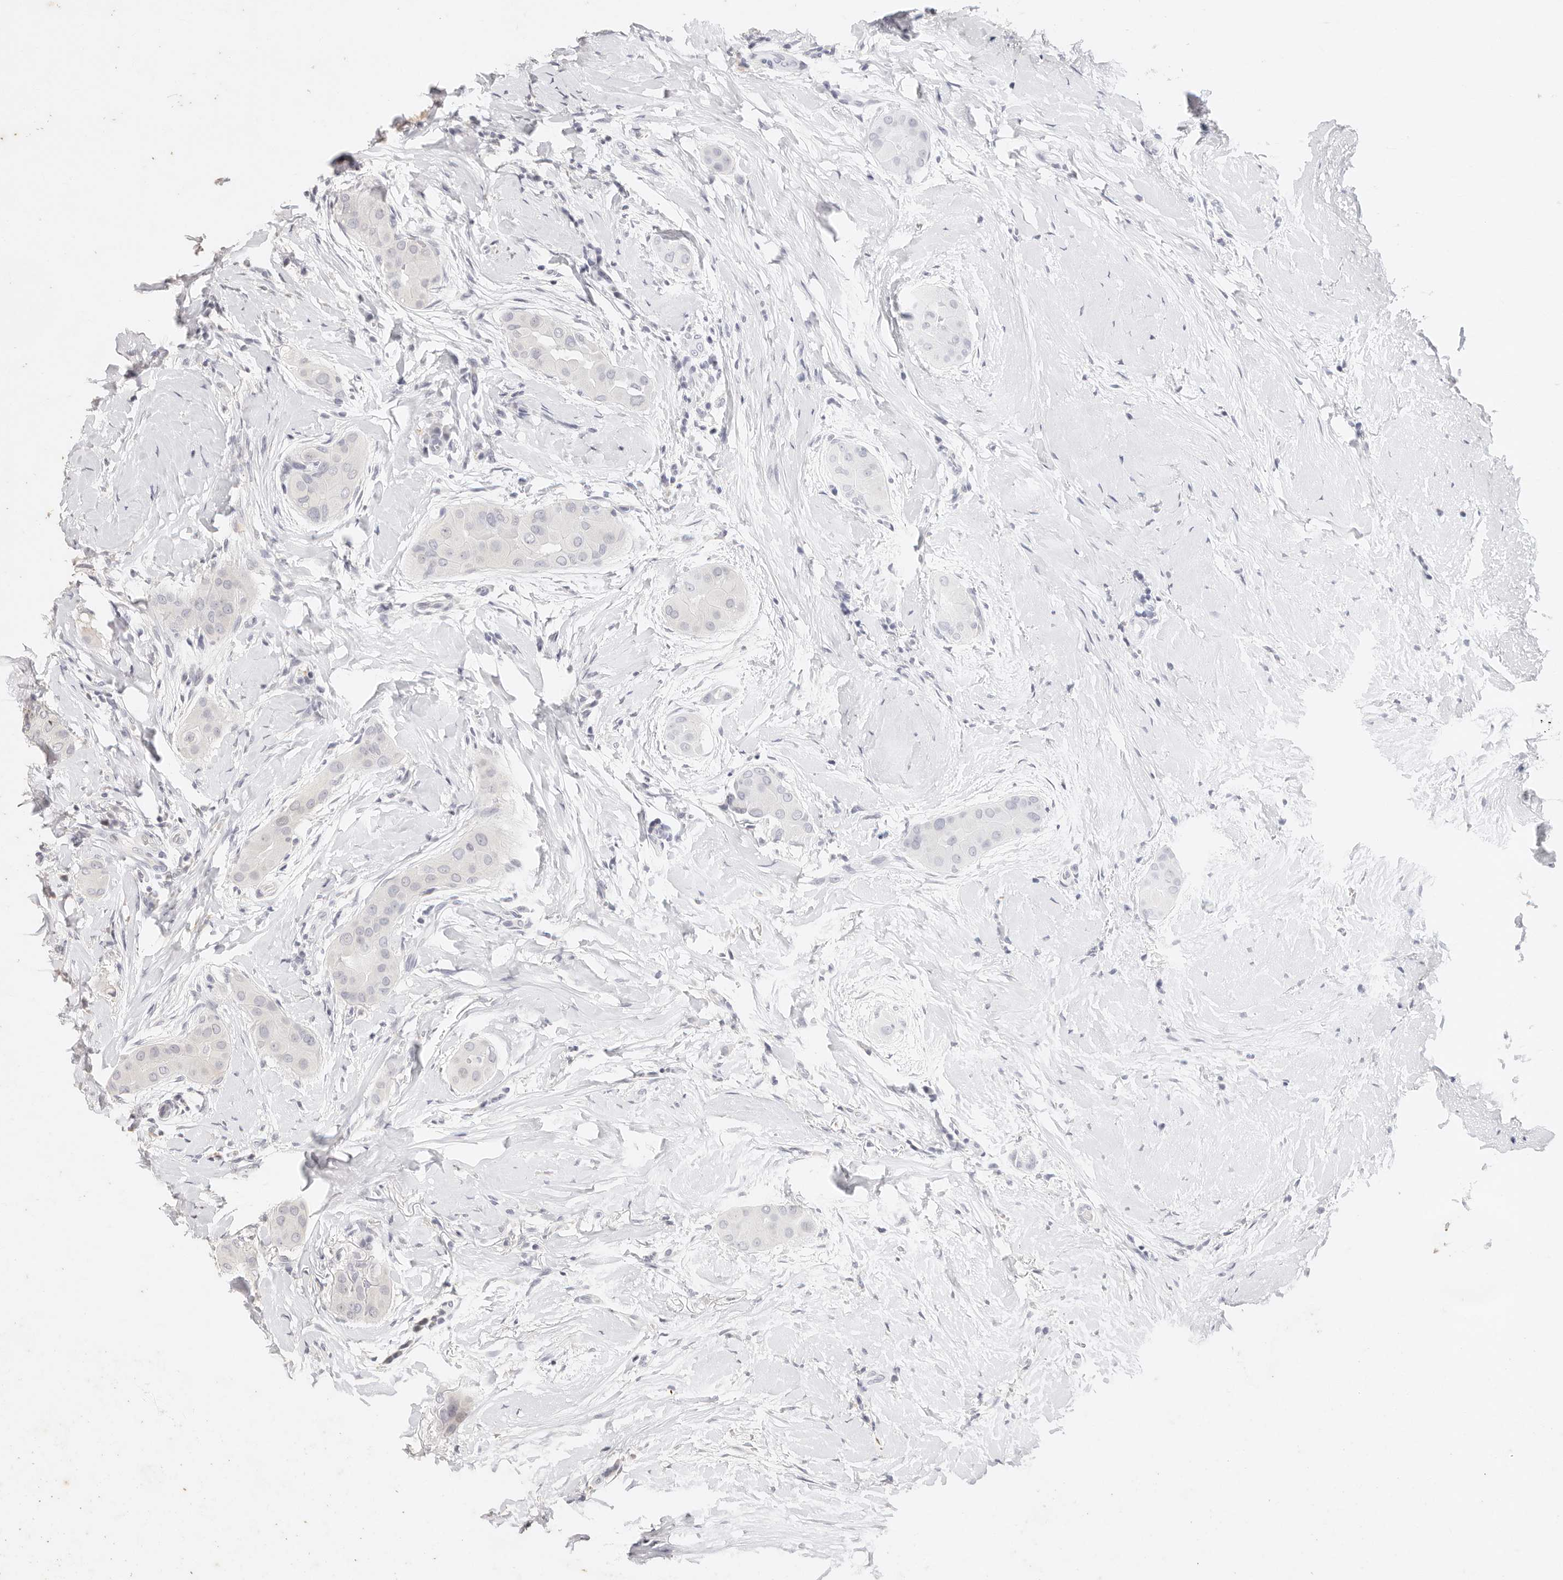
{"staining": {"intensity": "negative", "quantity": "none", "location": "none"}, "tissue": "thyroid cancer", "cell_type": "Tumor cells", "image_type": "cancer", "snomed": [{"axis": "morphology", "description": "Papillary adenocarcinoma, NOS"}, {"axis": "topography", "description": "Thyroid gland"}], "caption": "IHC image of neoplastic tissue: papillary adenocarcinoma (thyroid) stained with DAB (3,3'-diaminobenzidine) exhibits no significant protein positivity in tumor cells.", "gene": "KIF9", "patient": {"sex": "male", "age": 33}}